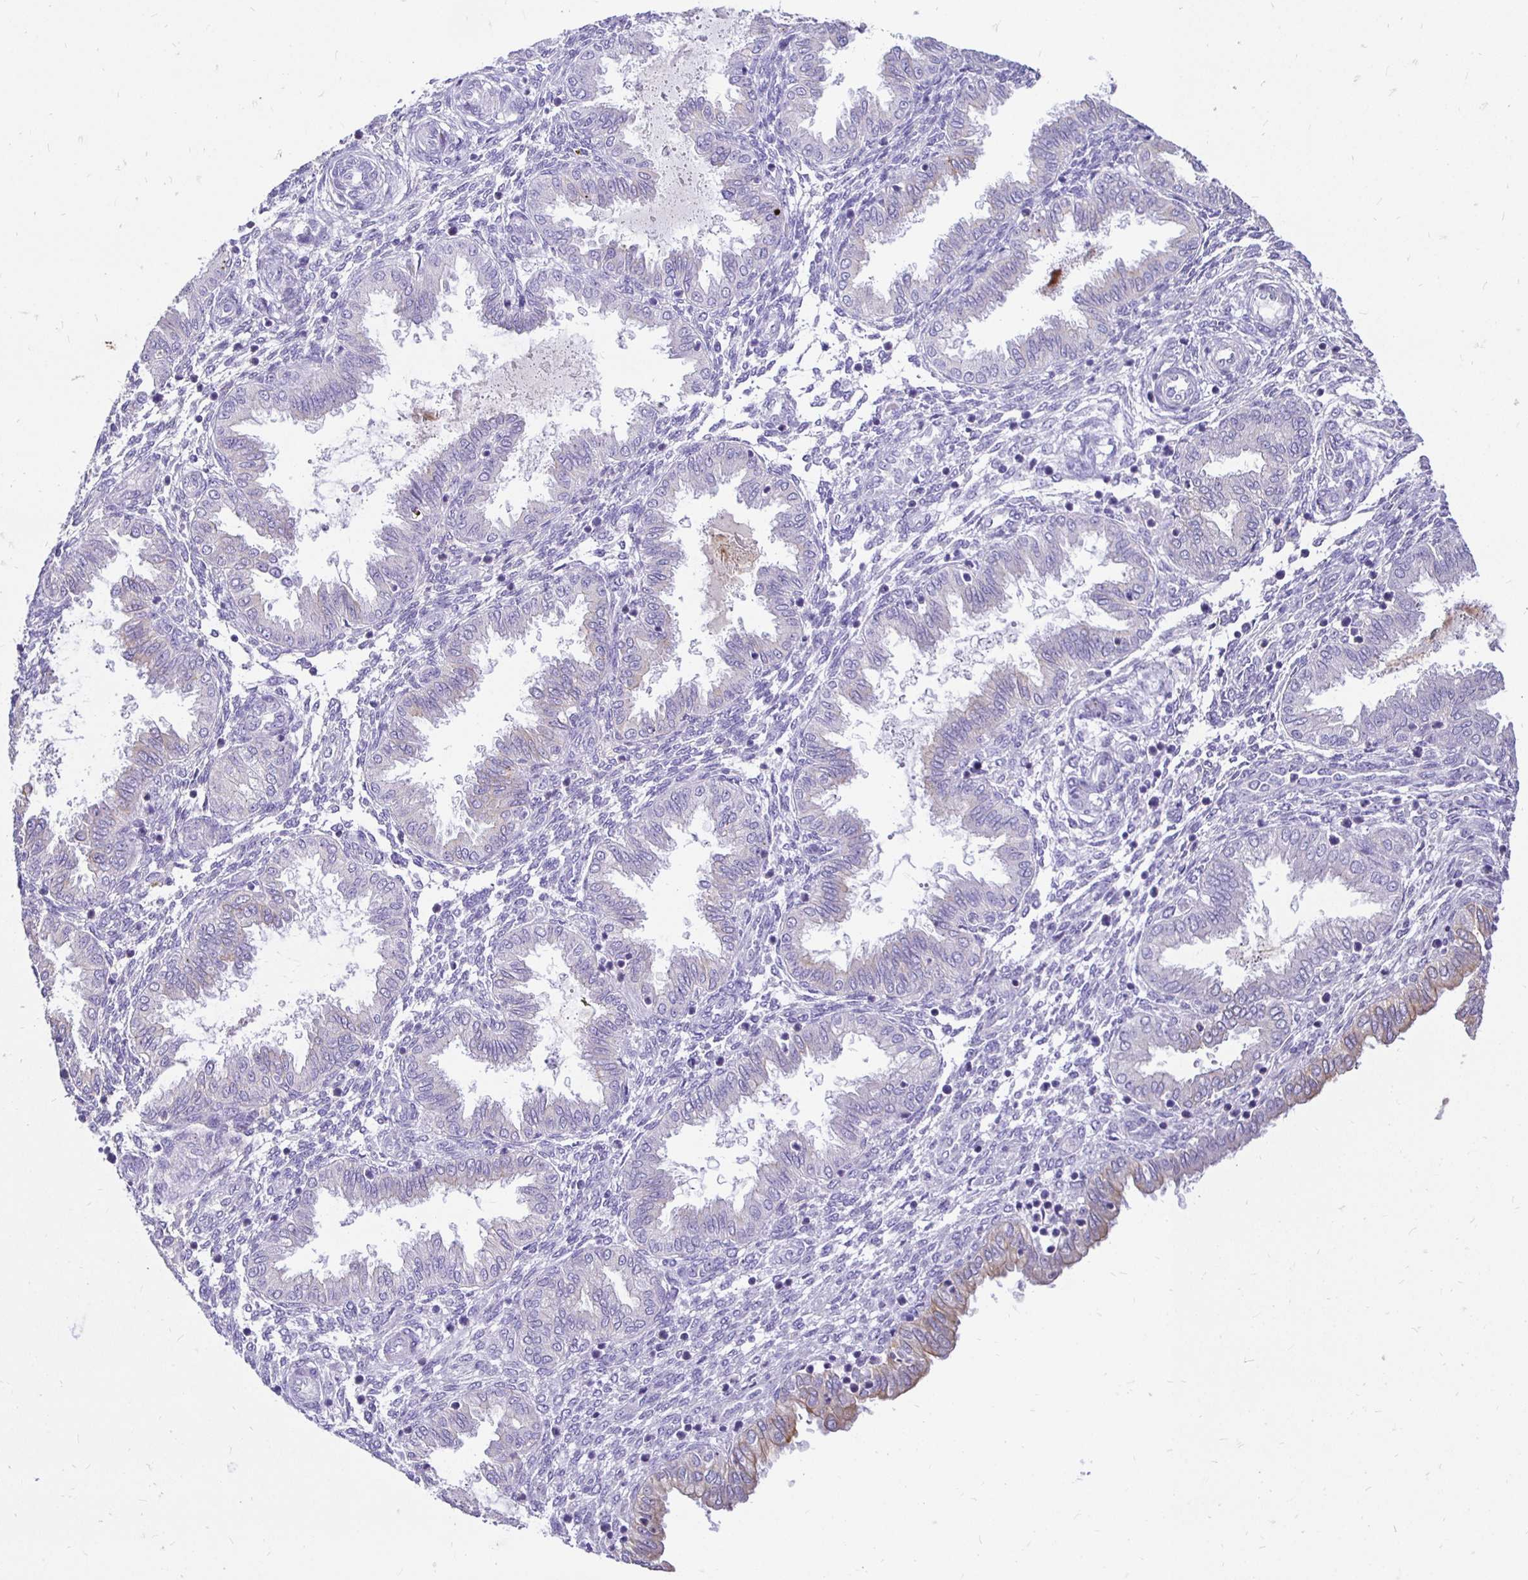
{"staining": {"intensity": "negative", "quantity": "none", "location": "none"}, "tissue": "endometrium", "cell_type": "Cells in endometrial stroma", "image_type": "normal", "snomed": [{"axis": "morphology", "description": "Normal tissue, NOS"}, {"axis": "topography", "description": "Endometrium"}], "caption": "Histopathology image shows no protein positivity in cells in endometrial stroma of normal endometrium.", "gene": "TAF1D", "patient": {"sex": "female", "age": 33}}